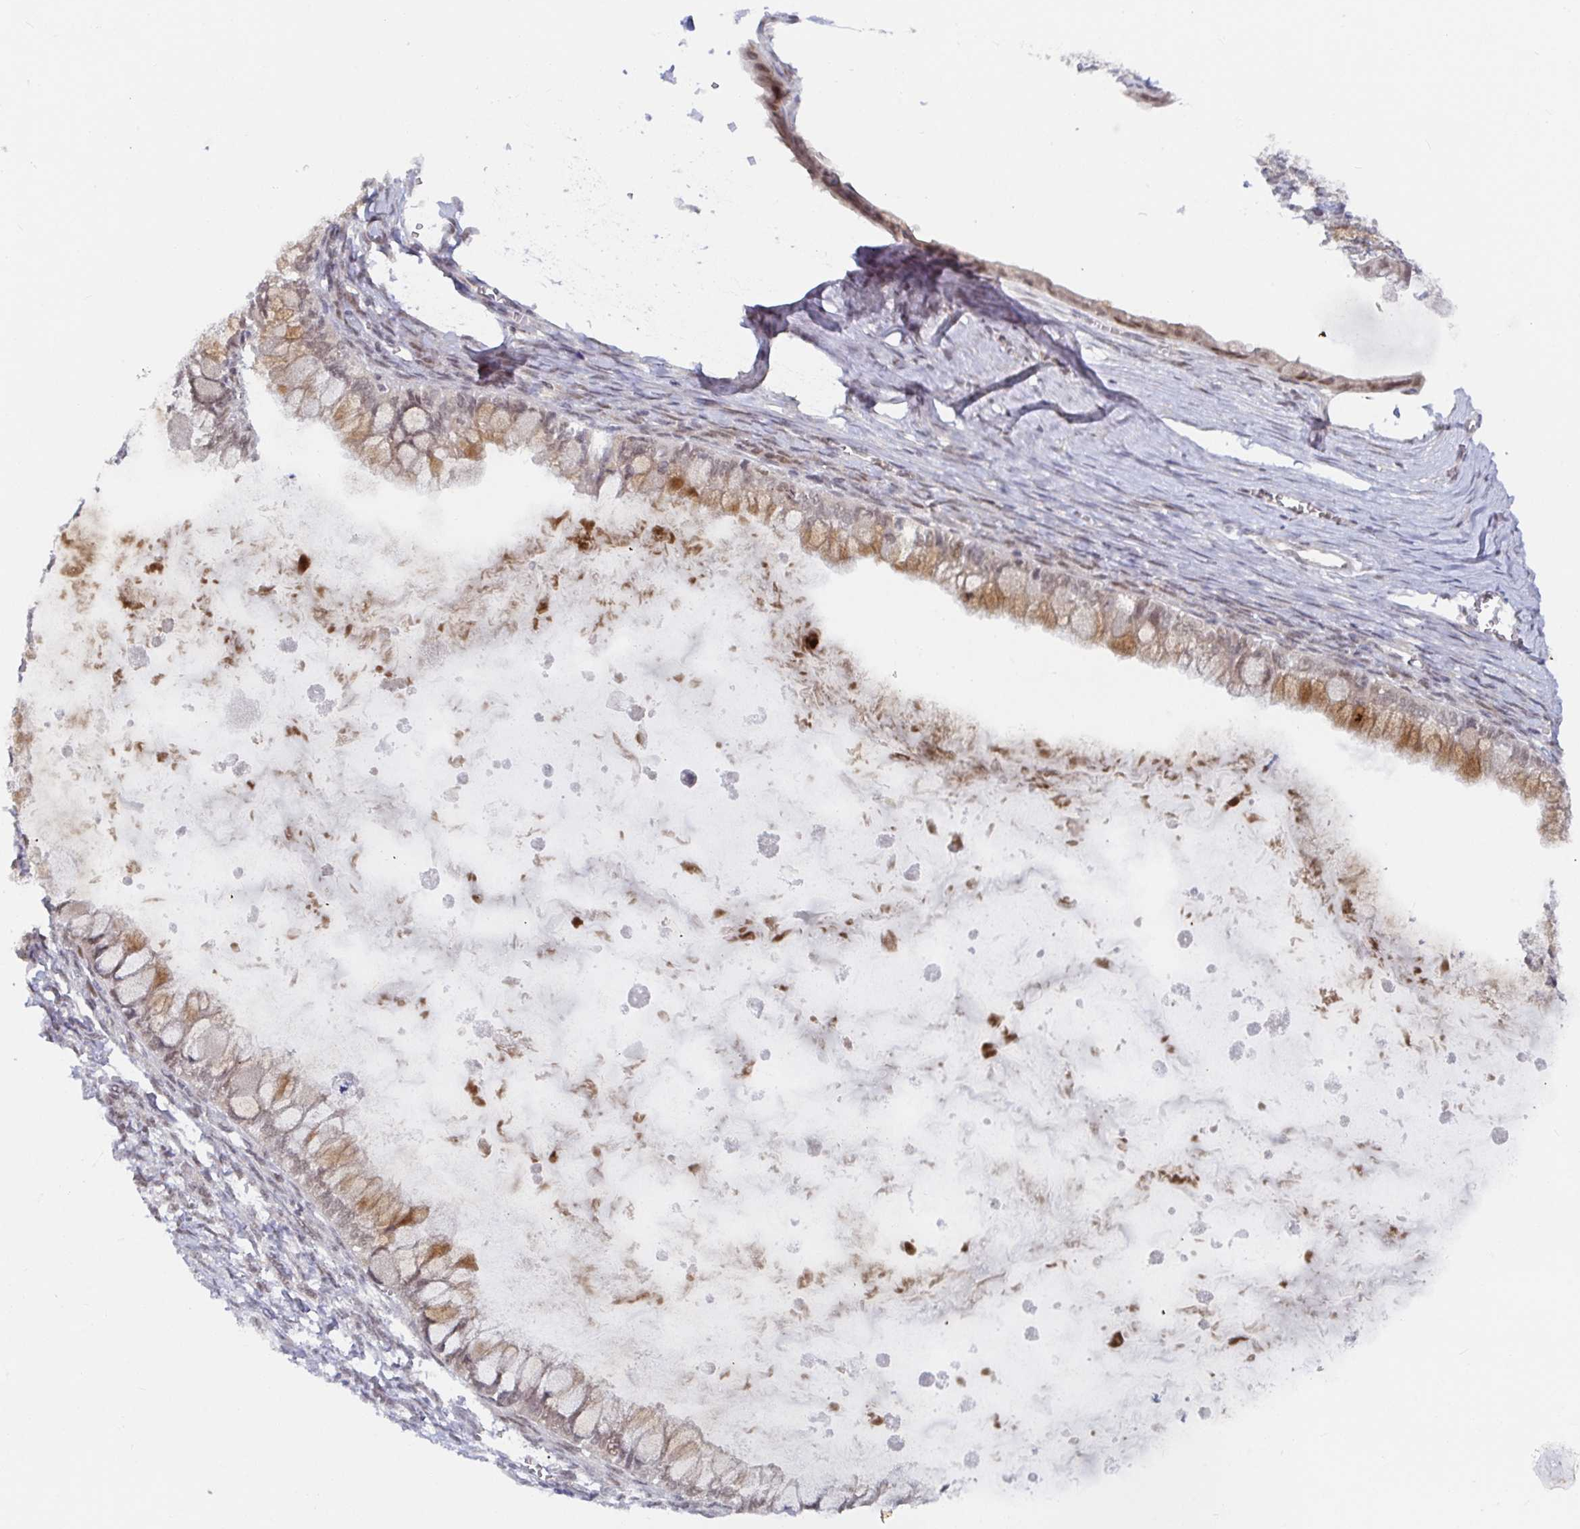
{"staining": {"intensity": "moderate", "quantity": "25%-75%", "location": "cytoplasmic/membranous"}, "tissue": "ovarian cancer", "cell_type": "Tumor cells", "image_type": "cancer", "snomed": [{"axis": "morphology", "description": "Cystadenocarcinoma, mucinous, NOS"}, {"axis": "topography", "description": "Ovary"}], "caption": "IHC photomicrograph of neoplastic tissue: ovarian mucinous cystadenocarcinoma stained using immunohistochemistry exhibits medium levels of moderate protein expression localized specifically in the cytoplasmic/membranous of tumor cells, appearing as a cytoplasmic/membranous brown color.", "gene": "ALG1", "patient": {"sex": "female", "age": 34}}